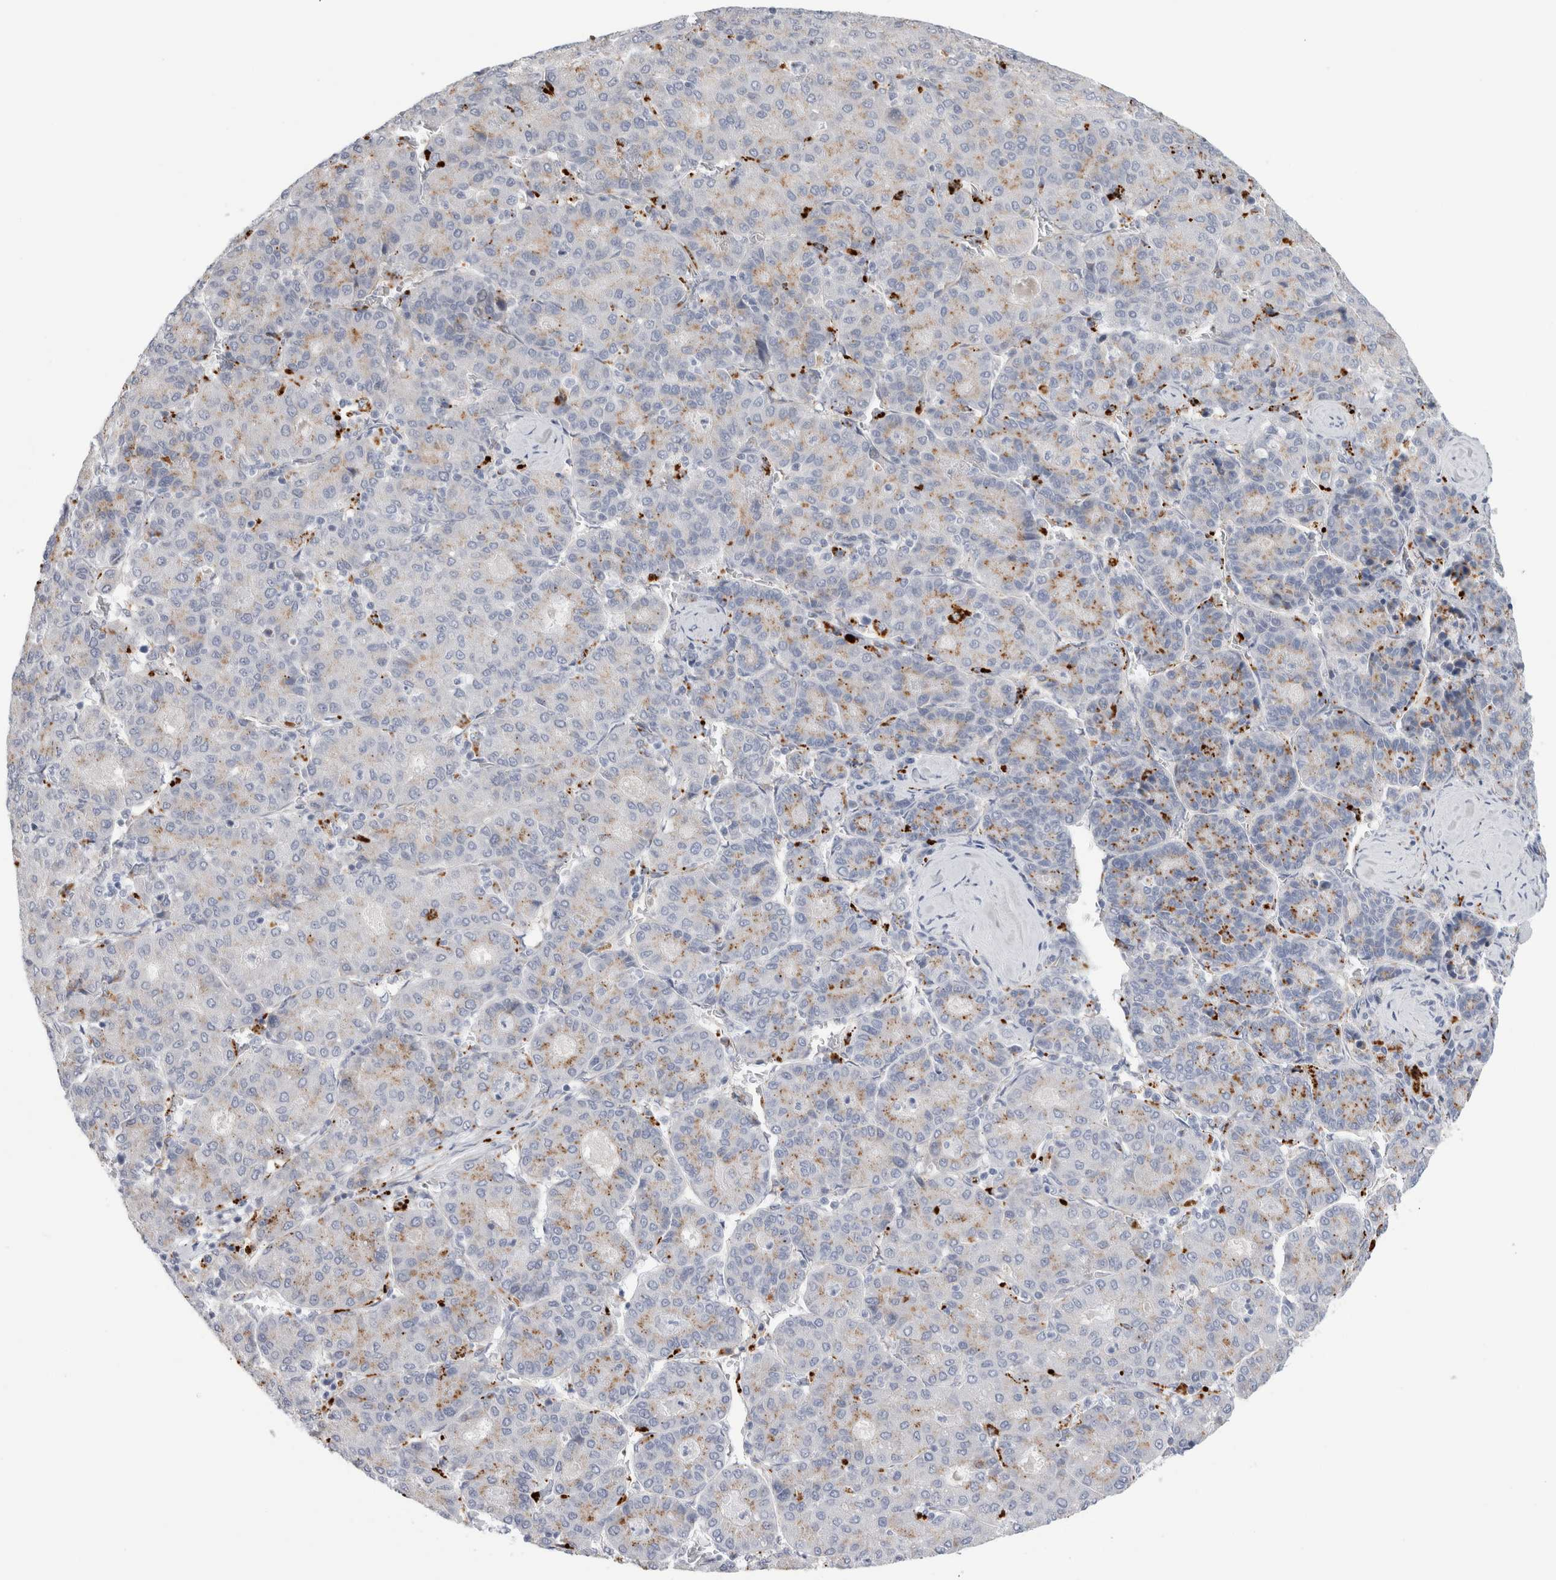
{"staining": {"intensity": "moderate", "quantity": "25%-75%", "location": "cytoplasmic/membranous"}, "tissue": "liver cancer", "cell_type": "Tumor cells", "image_type": "cancer", "snomed": [{"axis": "morphology", "description": "Carcinoma, Hepatocellular, NOS"}, {"axis": "topography", "description": "Liver"}], "caption": "Protein analysis of liver cancer tissue demonstrates moderate cytoplasmic/membranous staining in approximately 25%-75% of tumor cells.", "gene": "ANKMY1", "patient": {"sex": "male", "age": 65}}